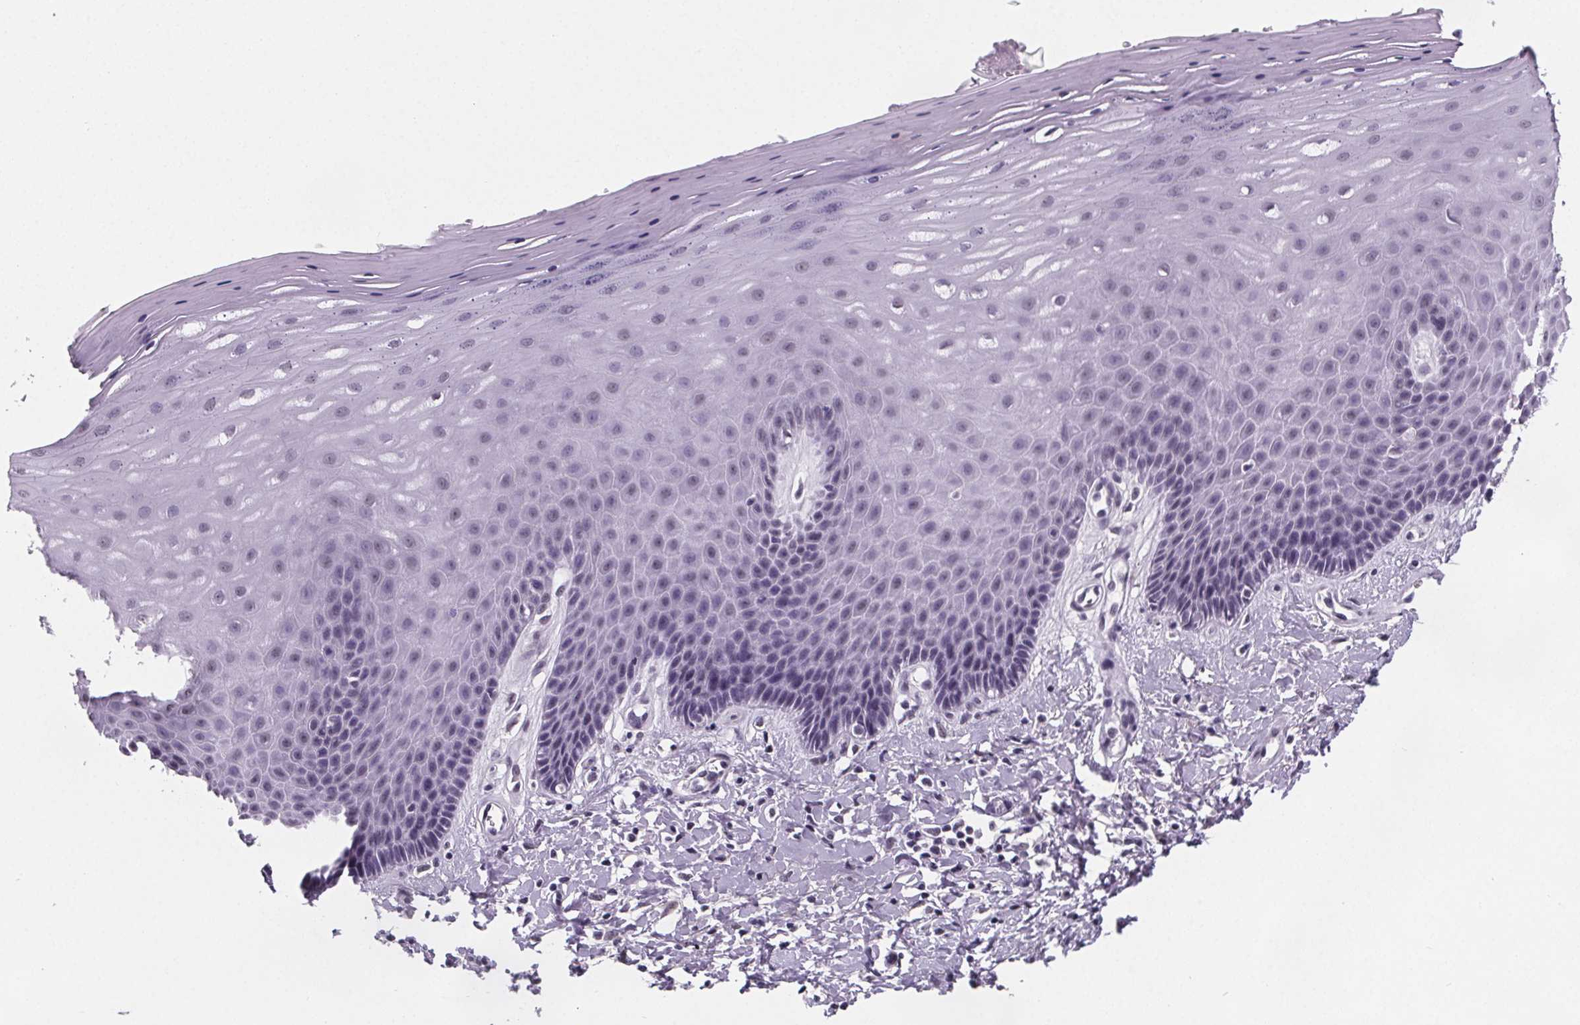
{"staining": {"intensity": "moderate", "quantity": "<25%", "location": "nuclear"}, "tissue": "vagina", "cell_type": "Squamous epithelial cells", "image_type": "normal", "snomed": [{"axis": "morphology", "description": "Normal tissue, NOS"}, {"axis": "topography", "description": "Vagina"}], "caption": "Moderate nuclear staining for a protein is present in about <25% of squamous epithelial cells of normal vagina using immunohistochemistry (IHC).", "gene": "ZNF572", "patient": {"sex": "female", "age": 83}}